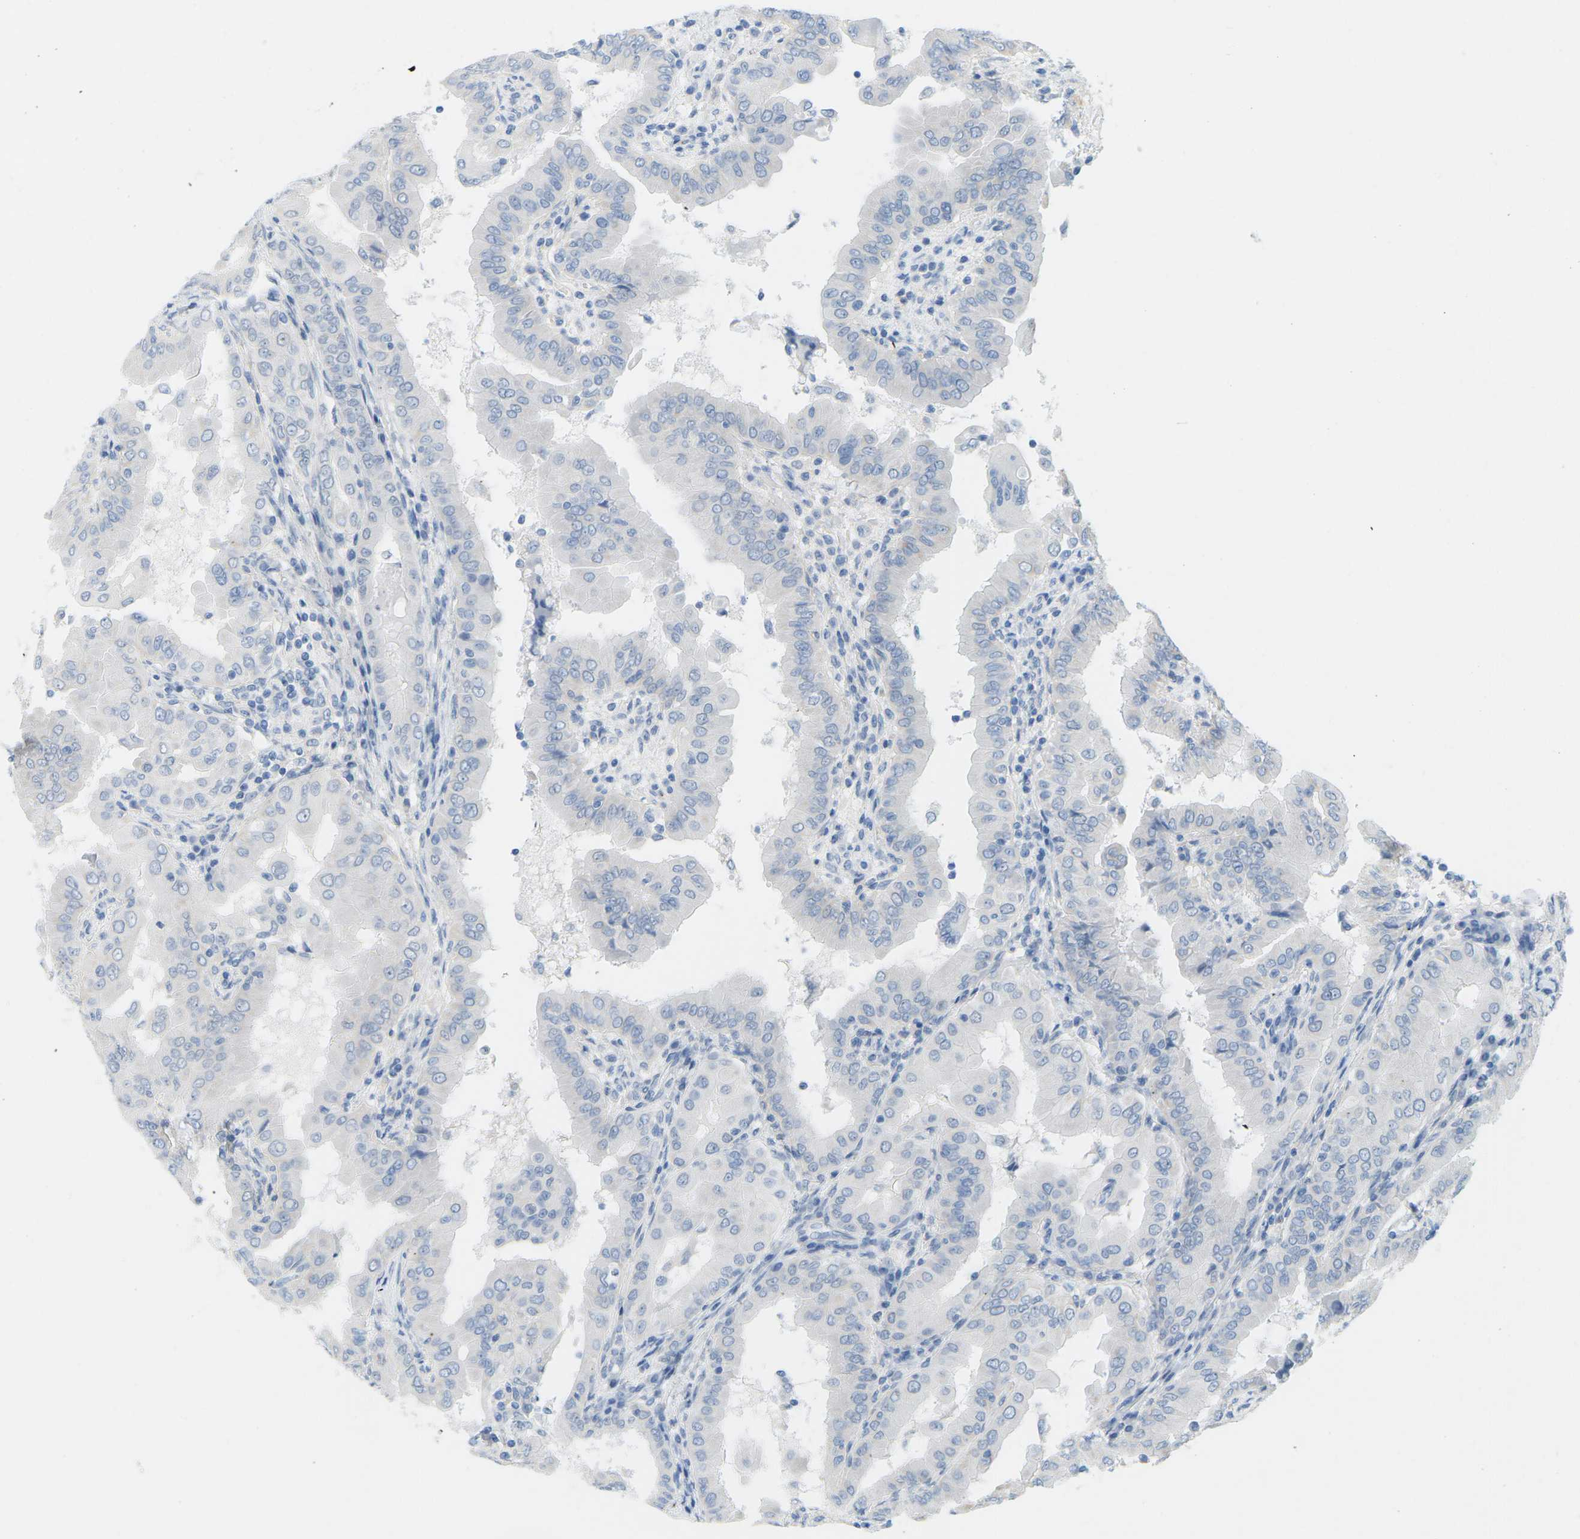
{"staining": {"intensity": "negative", "quantity": "none", "location": "none"}, "tissue": "thyroid cancer", "cell_type": "Tumor cells", "image_type": "cancer", "snomed": [{"axis": "morphology", "description": "Papillary adenocarcinoma, NOS"}, {"axis": "topography", "description": "Thyroid gland"}], "caption": "Protein analysis of thyroid cancer (papillary adenocarcinoma) demonstrates no significant positivity in tumor cells.", "gene": "HLTF", "patient": {"sex": "male", "age": 33}}